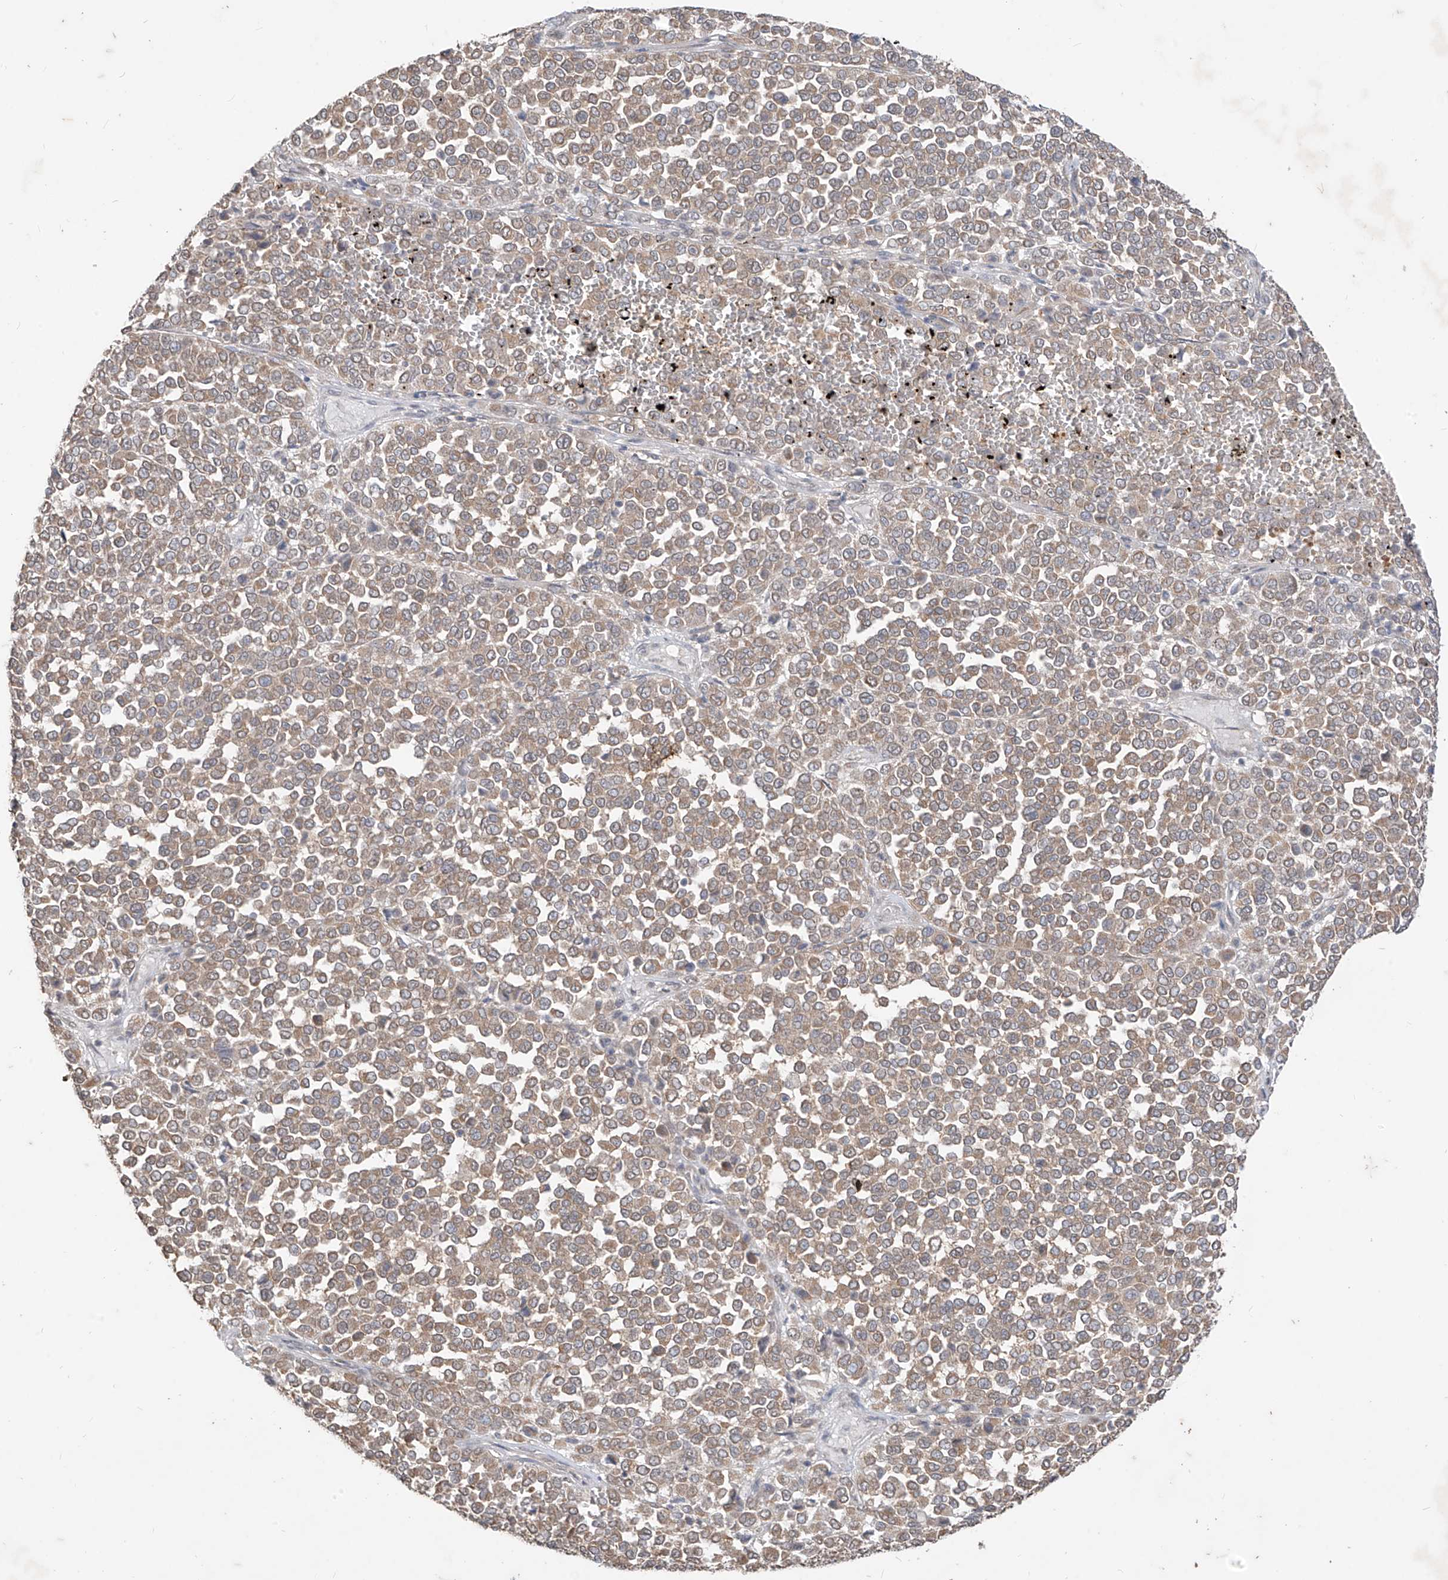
{"staining": {"intensity": "weak", "quantity": ">75%", "location": "cytoplasmic/membranous"}, "tissue": "melanoma", "cell_type": "Tumor cells", "image_type": "cancer", "snomed": [{"axis": "morphology", "description": "Malignant melanoma, Metastatic site"}, {"axis": "topography", "description": "Pancreas"}], "caption": "Melanoma stained with a protein marker demonstrates weak staining in tumor cells.", "gene": "MTUS2", "patient": {"sex": "female", "age": 30}}